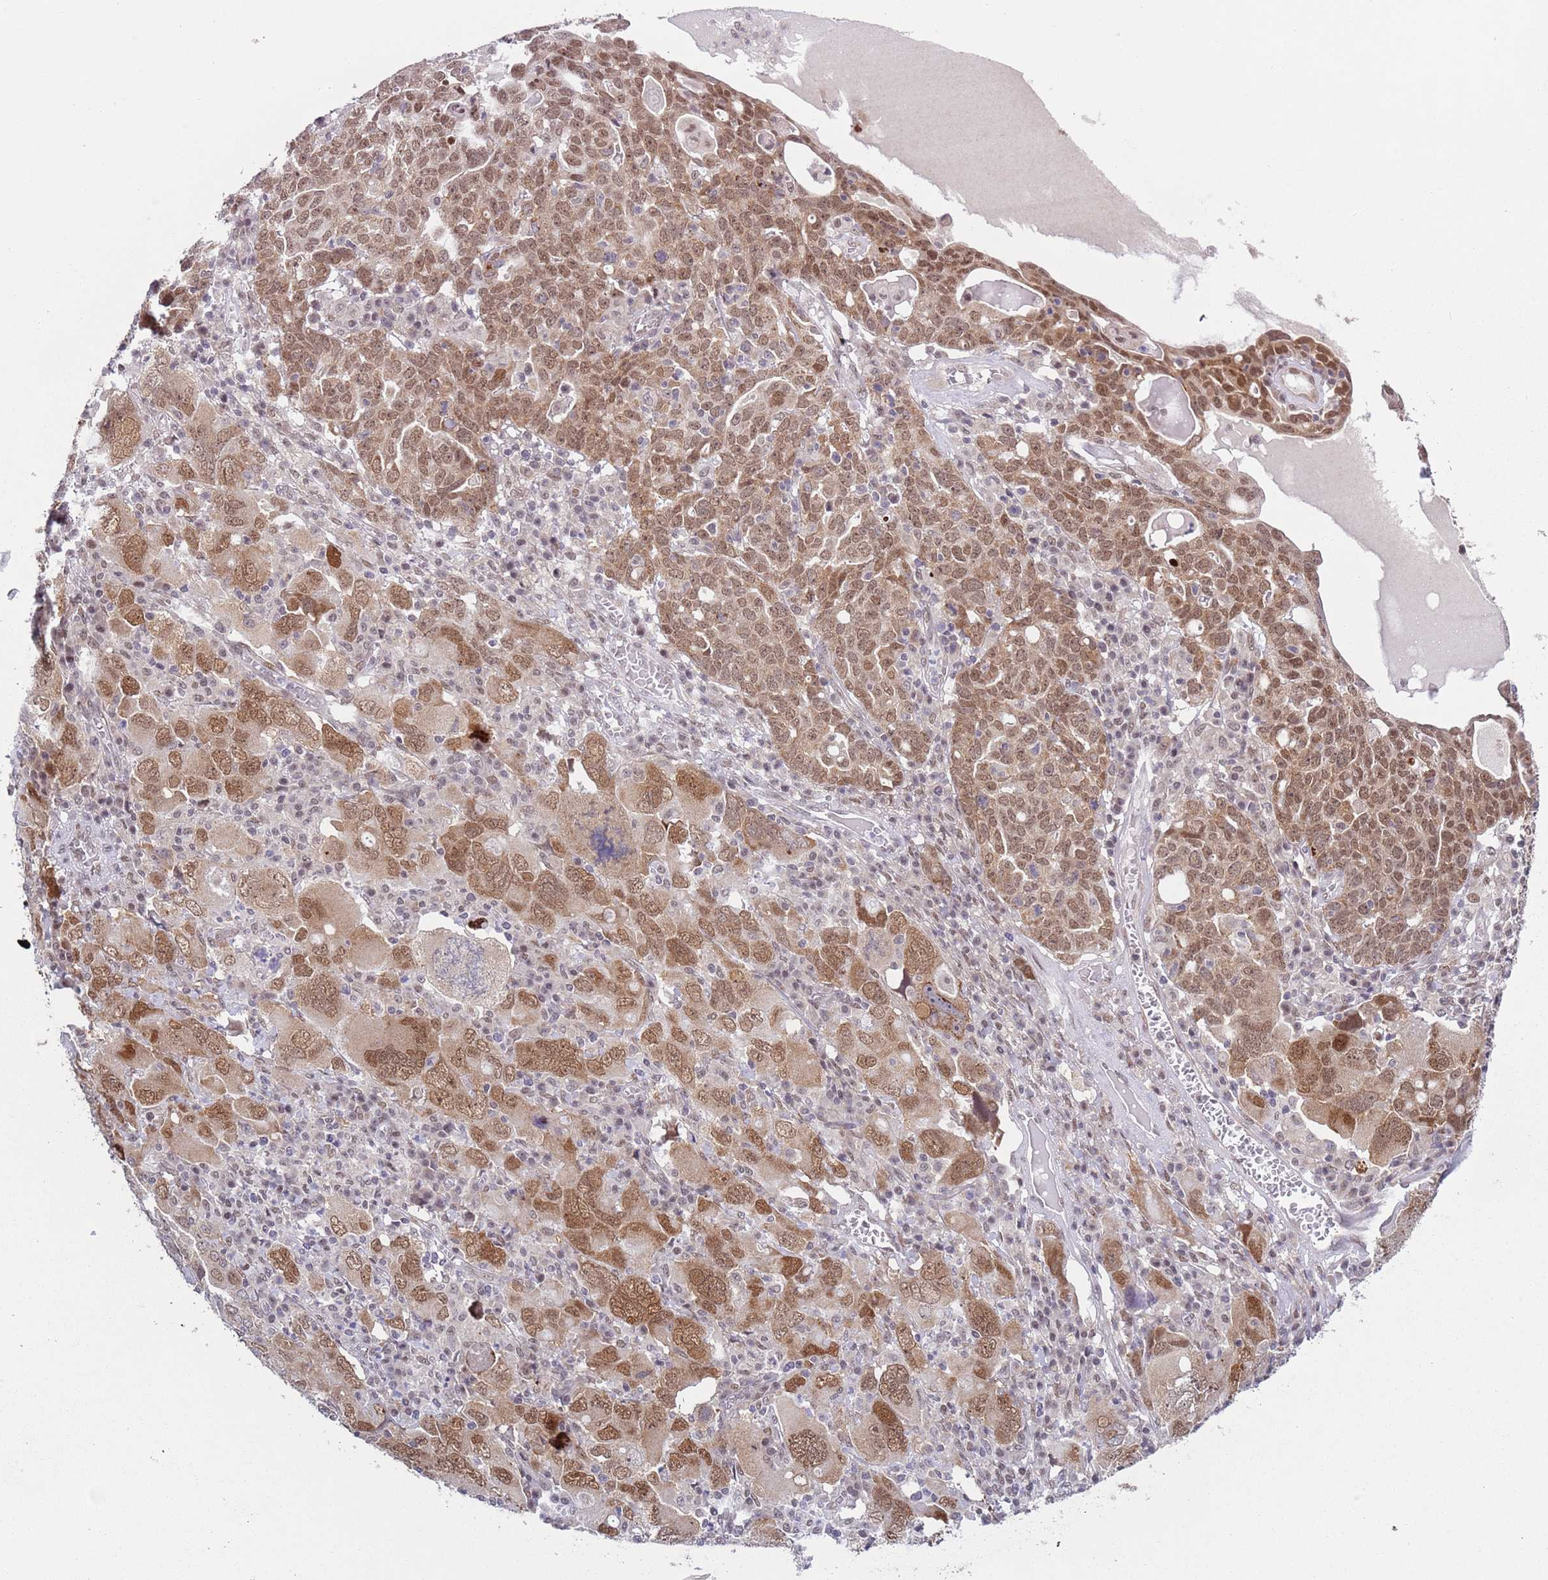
{"staining": {"intensity": "moderate", "quantity": ">75%", "location": "nuclear"}, "tissue": "ovarian cancer", "cell_type": "Tumor cells", "image_type": "cancer", "snomed": [{"axis": "morphology", "description": "Carcinoma, endometroid"}, {"axis": "topography", "description": "Ovary"}], "caption": "This image reveals IHC staining of ovarian cancer (endometroid carcinoma), with medium moderate nuclear positivity in approximately >75% of tumor cells.", "gene": "SLC25A32", "patient": {"sex": "female", "age": 62}}